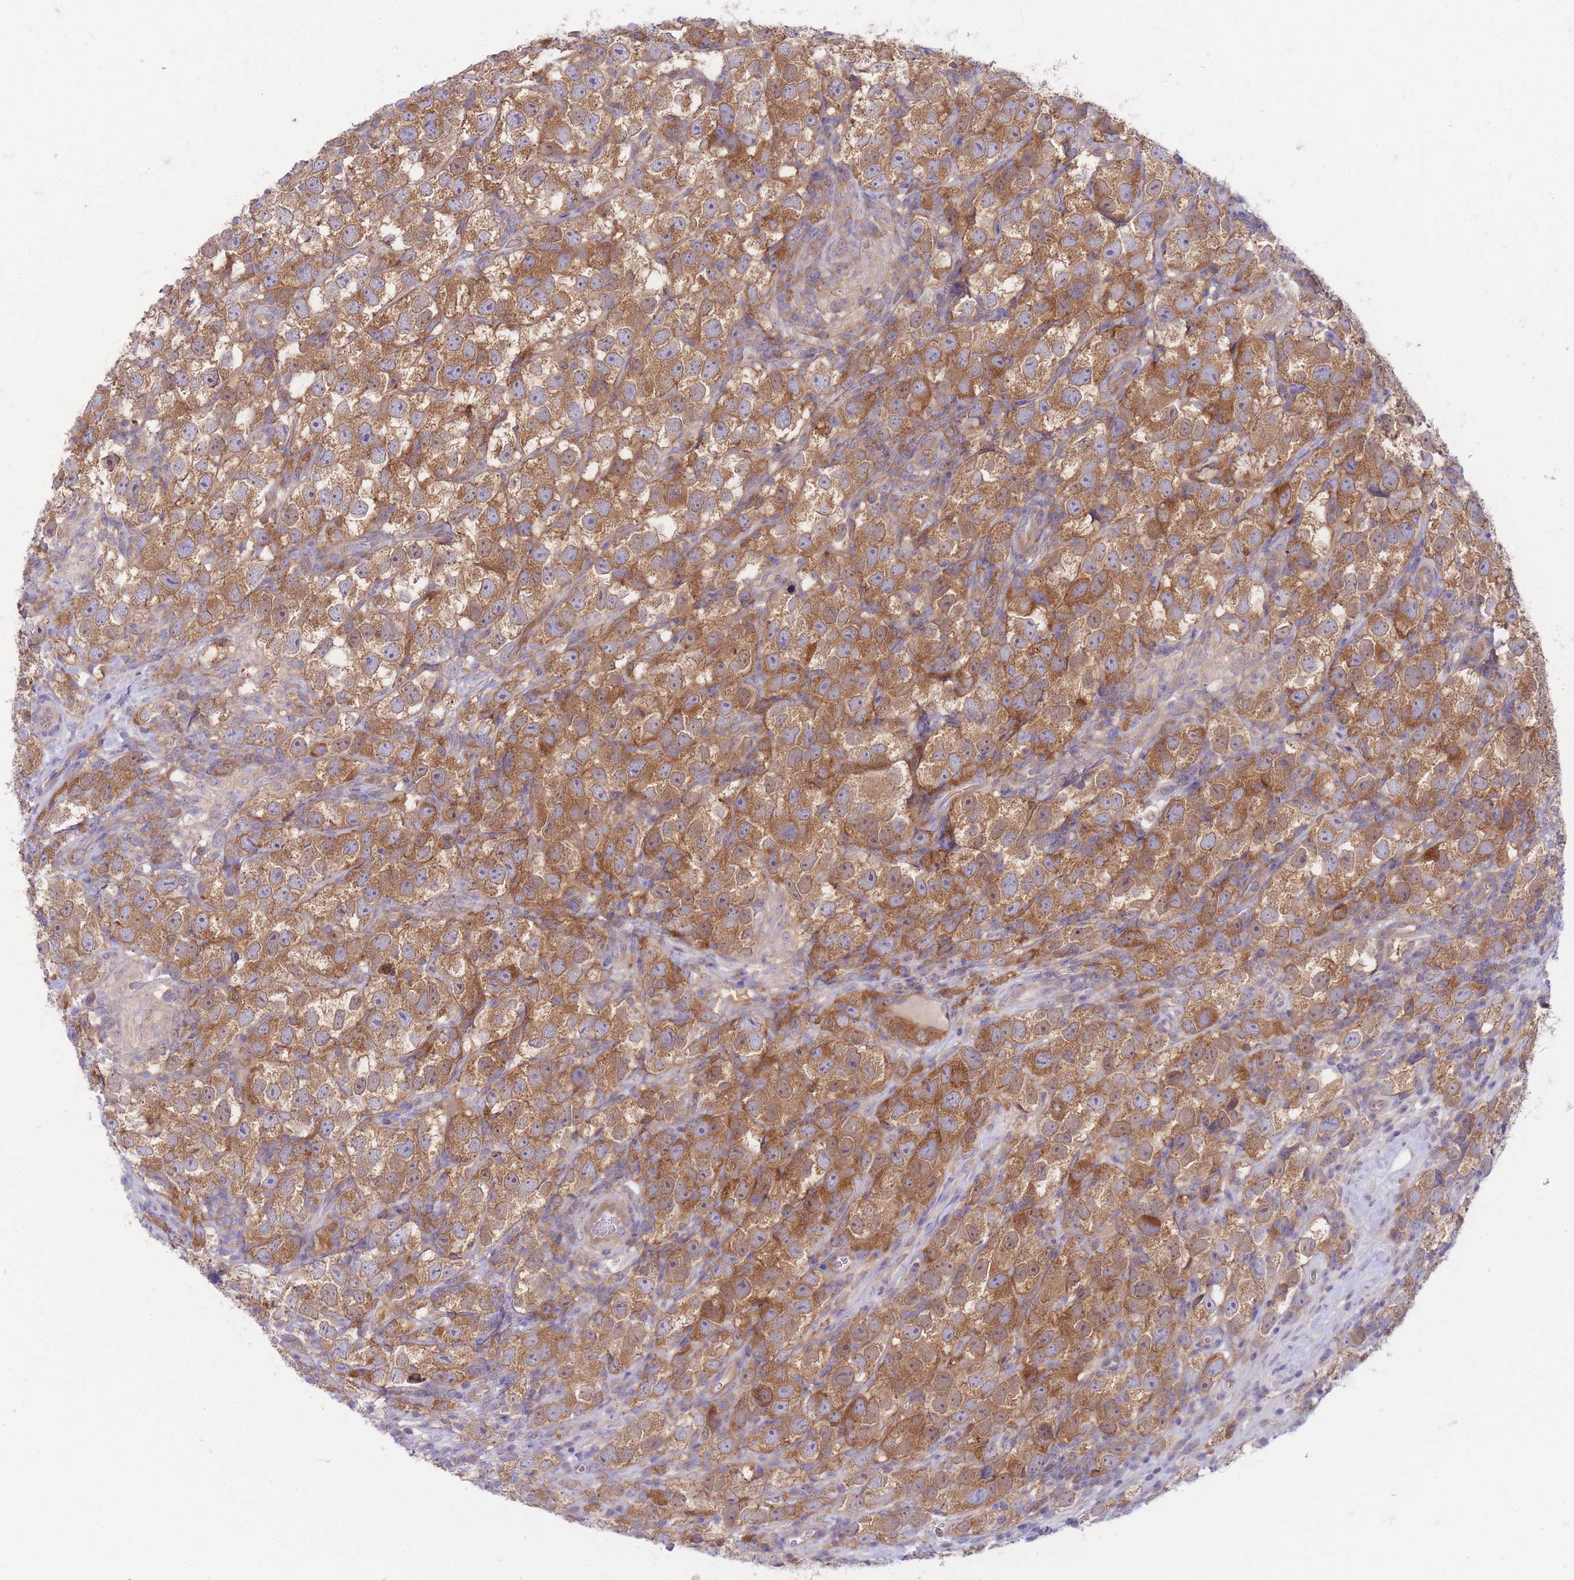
{"staining": {"intensity": "moderate", "quantity": ">75%", "location": "cytoplasmic/membranous"}, "tissue": "testis cancer", "cell_type": "Tumor cells", "image_type": "cancer", "snomed": [{"axis": "morphology", "description": "Seminoma, NOS"}, {"axis": "topography", "description": "Testis"}], "caption": "Moderate cytoplasmic/membranous expression for a protein is appreciated in approximately >75% of tumor cells of testis cancer using immunohistochemistry (IHC).", "gene": "PFDN6", "patient": {"sex": "male", "age": 26}}